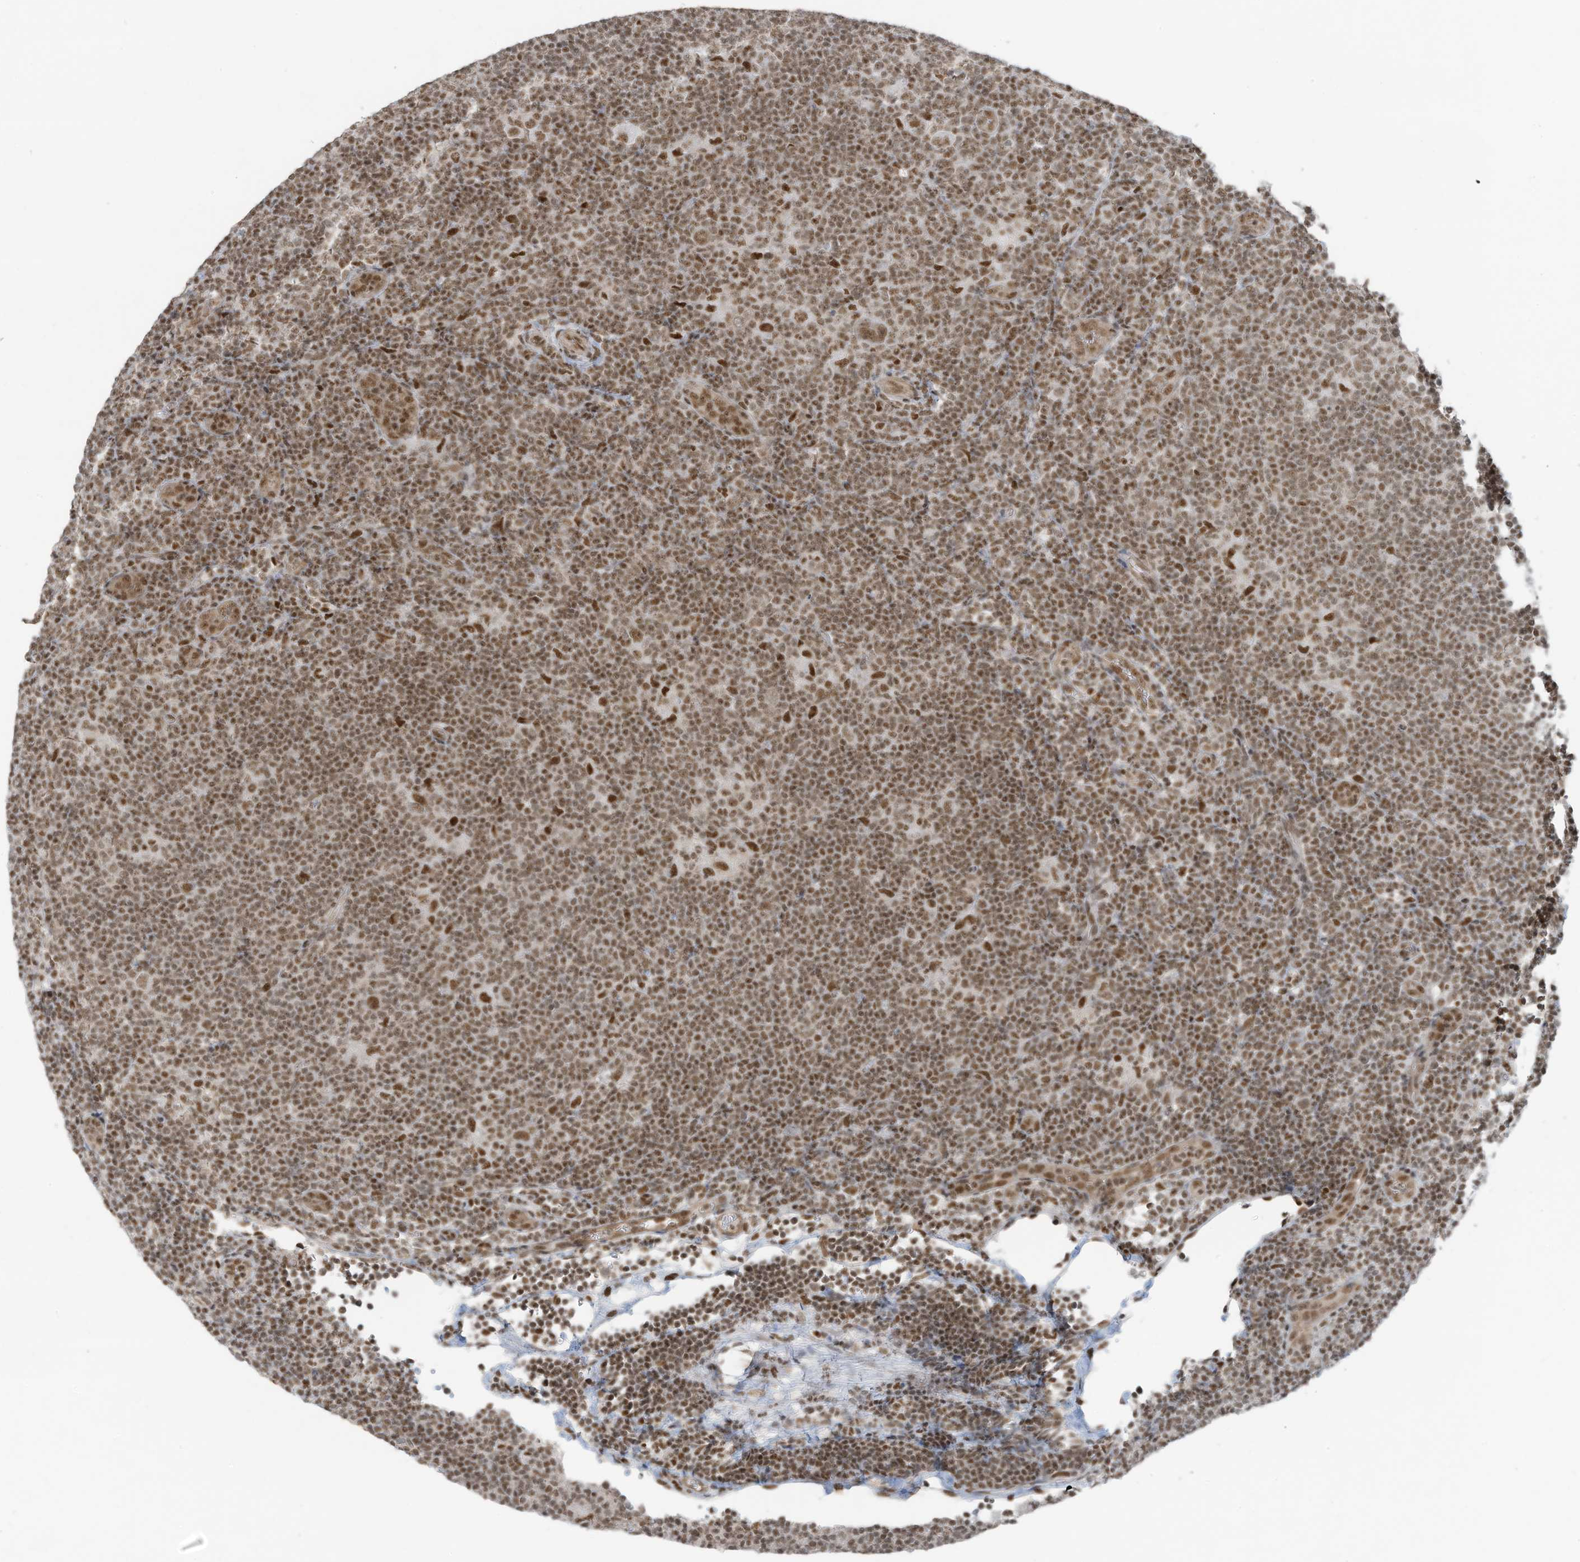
{"staining": {"intensity": "moderate", "quantity": ">75%", "location": "nuclear"}, "tissue": "lymphoma", "cell_type": "Tumor cells", "image_type": "cancer", "snomed": [{"axis": "morphology", "description": "Hodgkin's disease, NOS"}, {"axis": "topography", "description": "Lymph node"}], "caption": "Approximately >75% of tumor cells in human lymphoma exhibit moderate nuclear protein positivity as visualized by brown immunohistochemical staining.", "gene": "DBR1", "patient": {"sex": "female", "age": 57}}